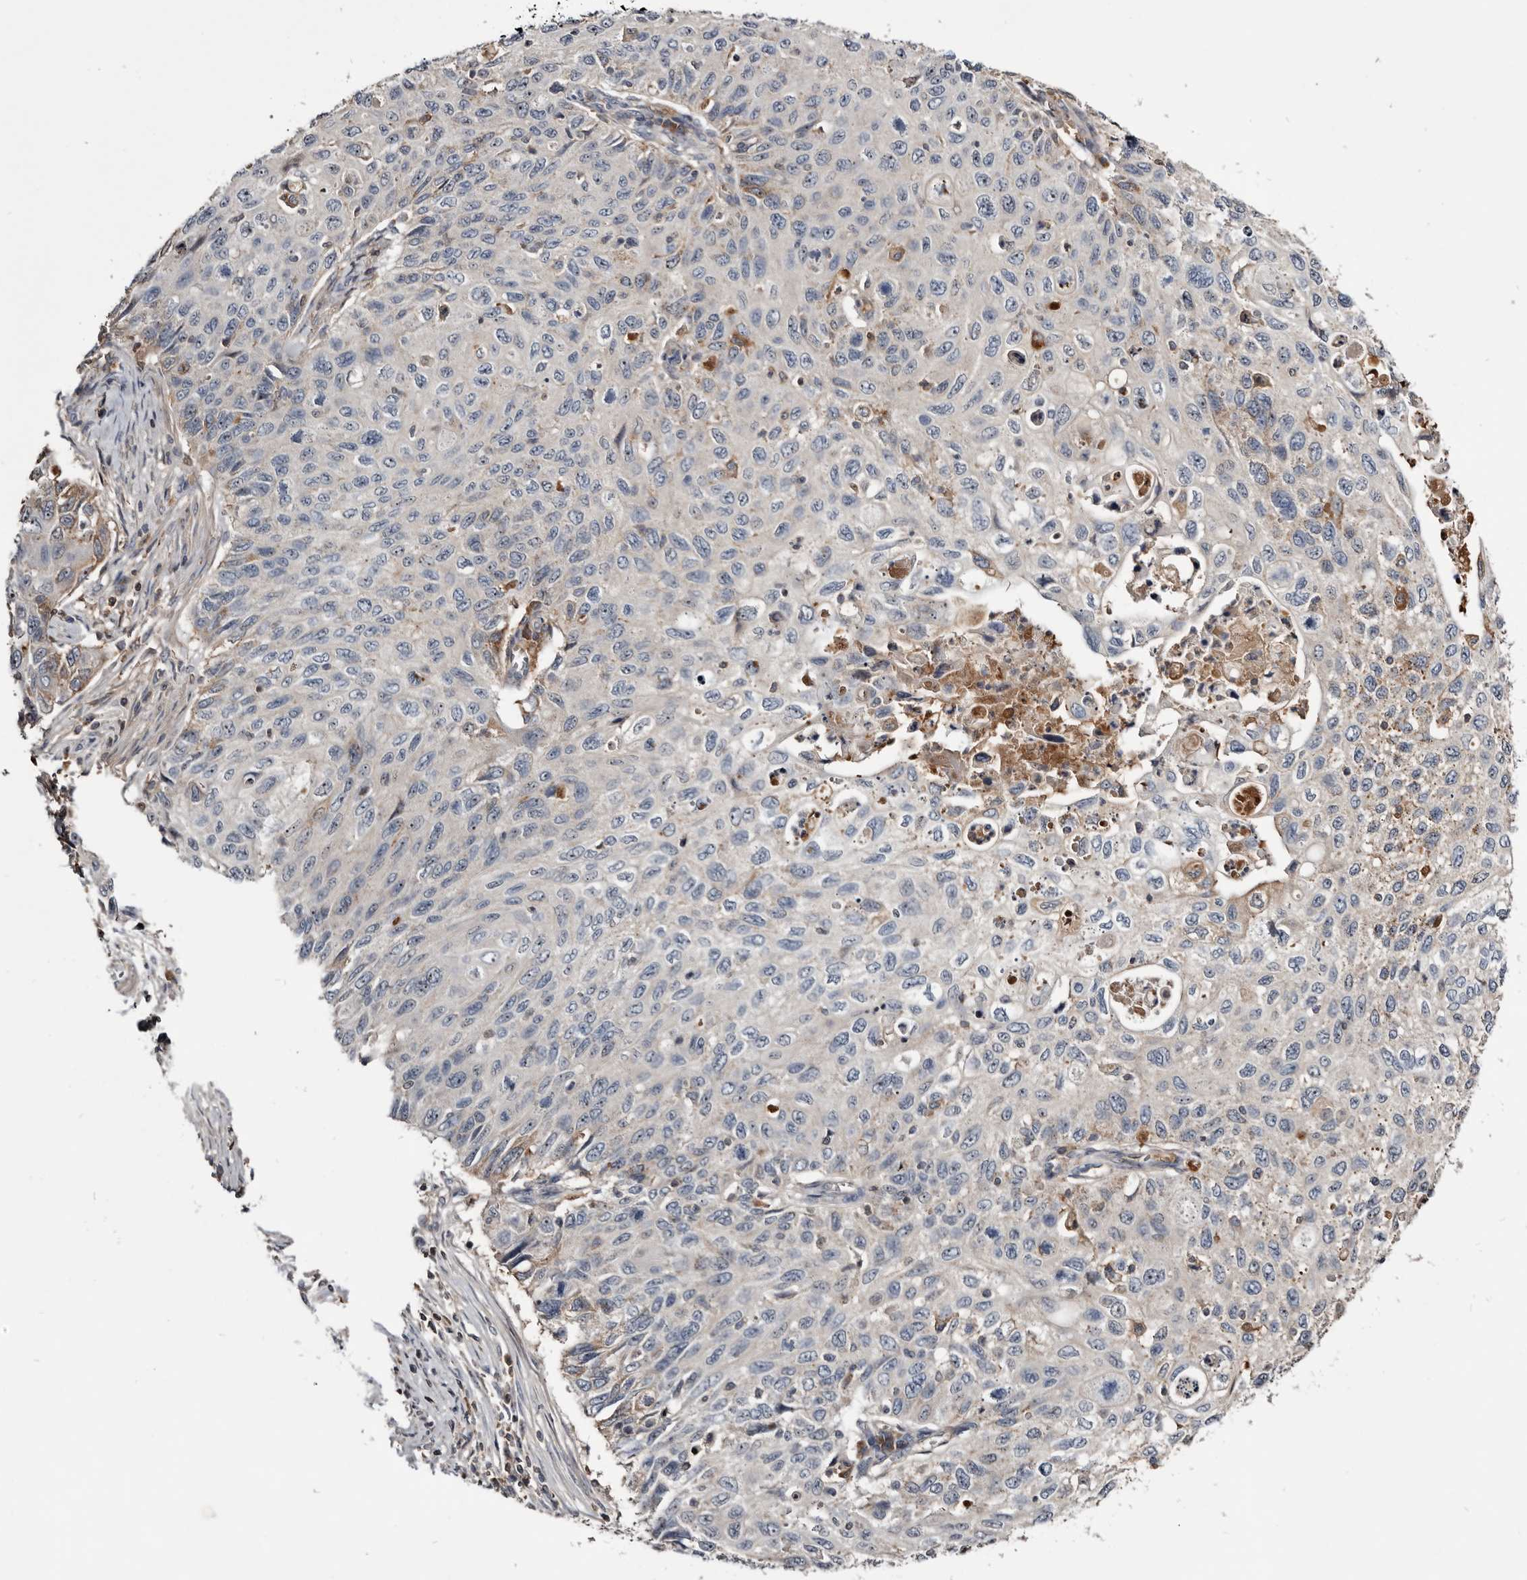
{"staining": {"intensity": "weak", "quantity": "<25%", "location": "cytoplasmic/membranous"}, "tissue": "cervical cancer", "cell_type": "Tumor cells", "image_type": "cancer", "snomed": [{"axis": "morphology", "description": "Squamous cell carcinoma, NOS"}, {"axis": "topography", "description": "Cervix"}], "caption": "Immunohistochemical staining of cervical squamous cell carcinoma demonstrates no significant positivity in tumor cells. (Immunohistochemistry, brightfield microscopy, high magnification).", "gene": "TTC39A", "patient": {"sex": "female", "age": 70}}